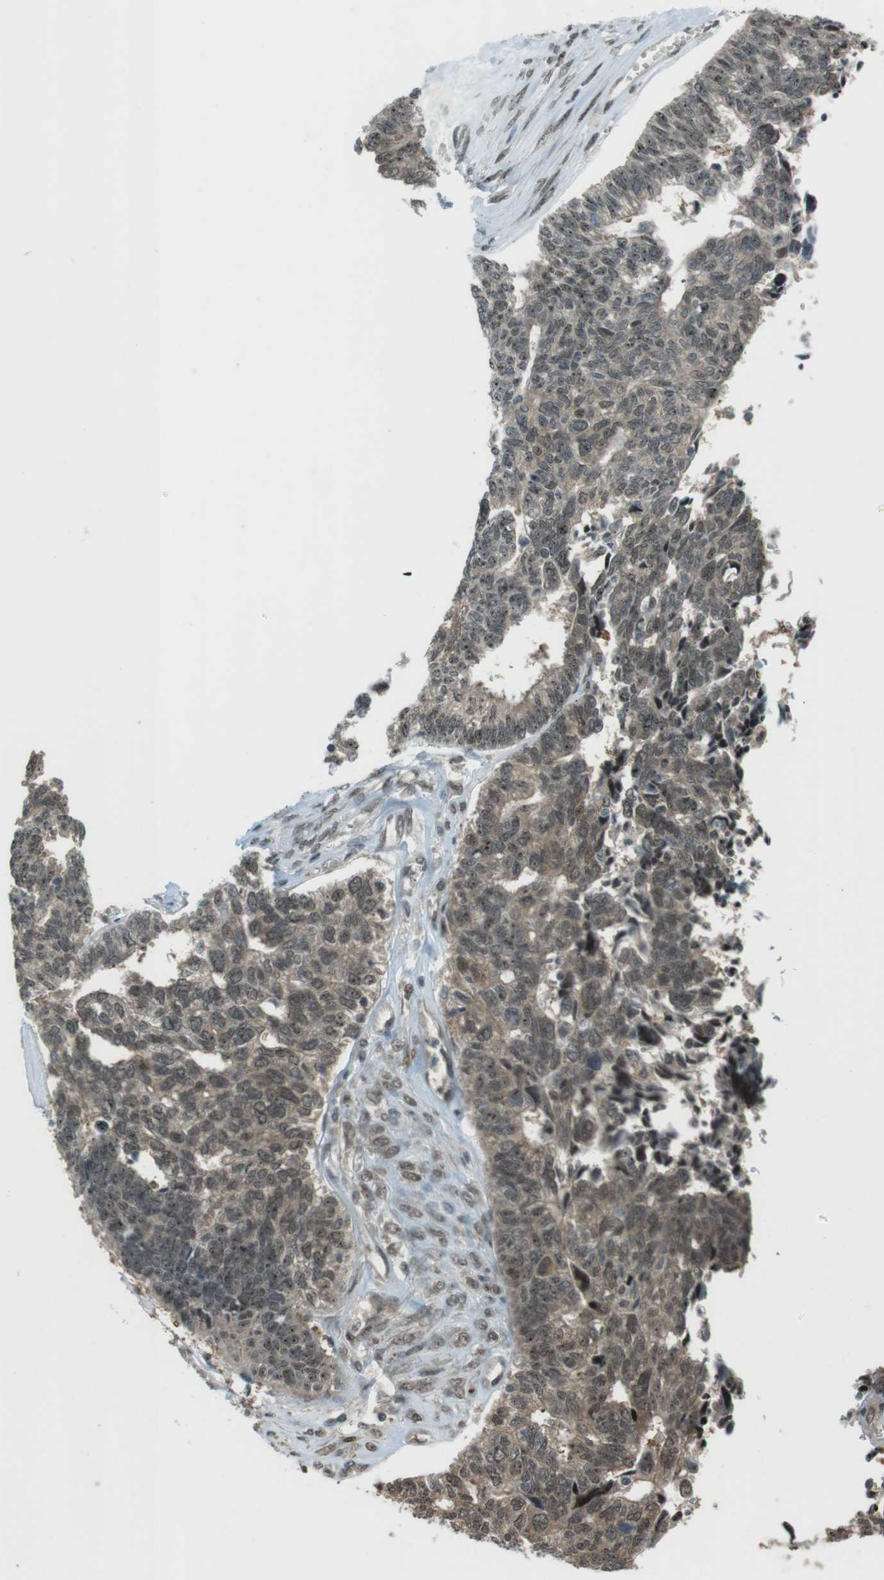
{"staining": {"intensity": "weak", "quantity": ">75%", "location": "cytoplasmic/membranous,nuclear"}, "tissue": "ovarian cancer", "cell_type": "Tumor cells", "image_type": "cancer", "snomed": [{"axis": "morphology", "description": "Cystadenocarcinoma, serous, NOS"}, {"axis": "topography", "description": "Ovary"}], "caption": "Tumor cells show low levels of weak cytoplasmic/membranous and nuclear staining in approximately >75% of cells in ovarian serous cystadenocarcinoma. The staining was performed using DAB, with brown indicating positive protein expression. Nuclei are stained blue with hematoxylin.", "gene": "SLITRK5", "patient": {"sex": "female", "age": 79}}